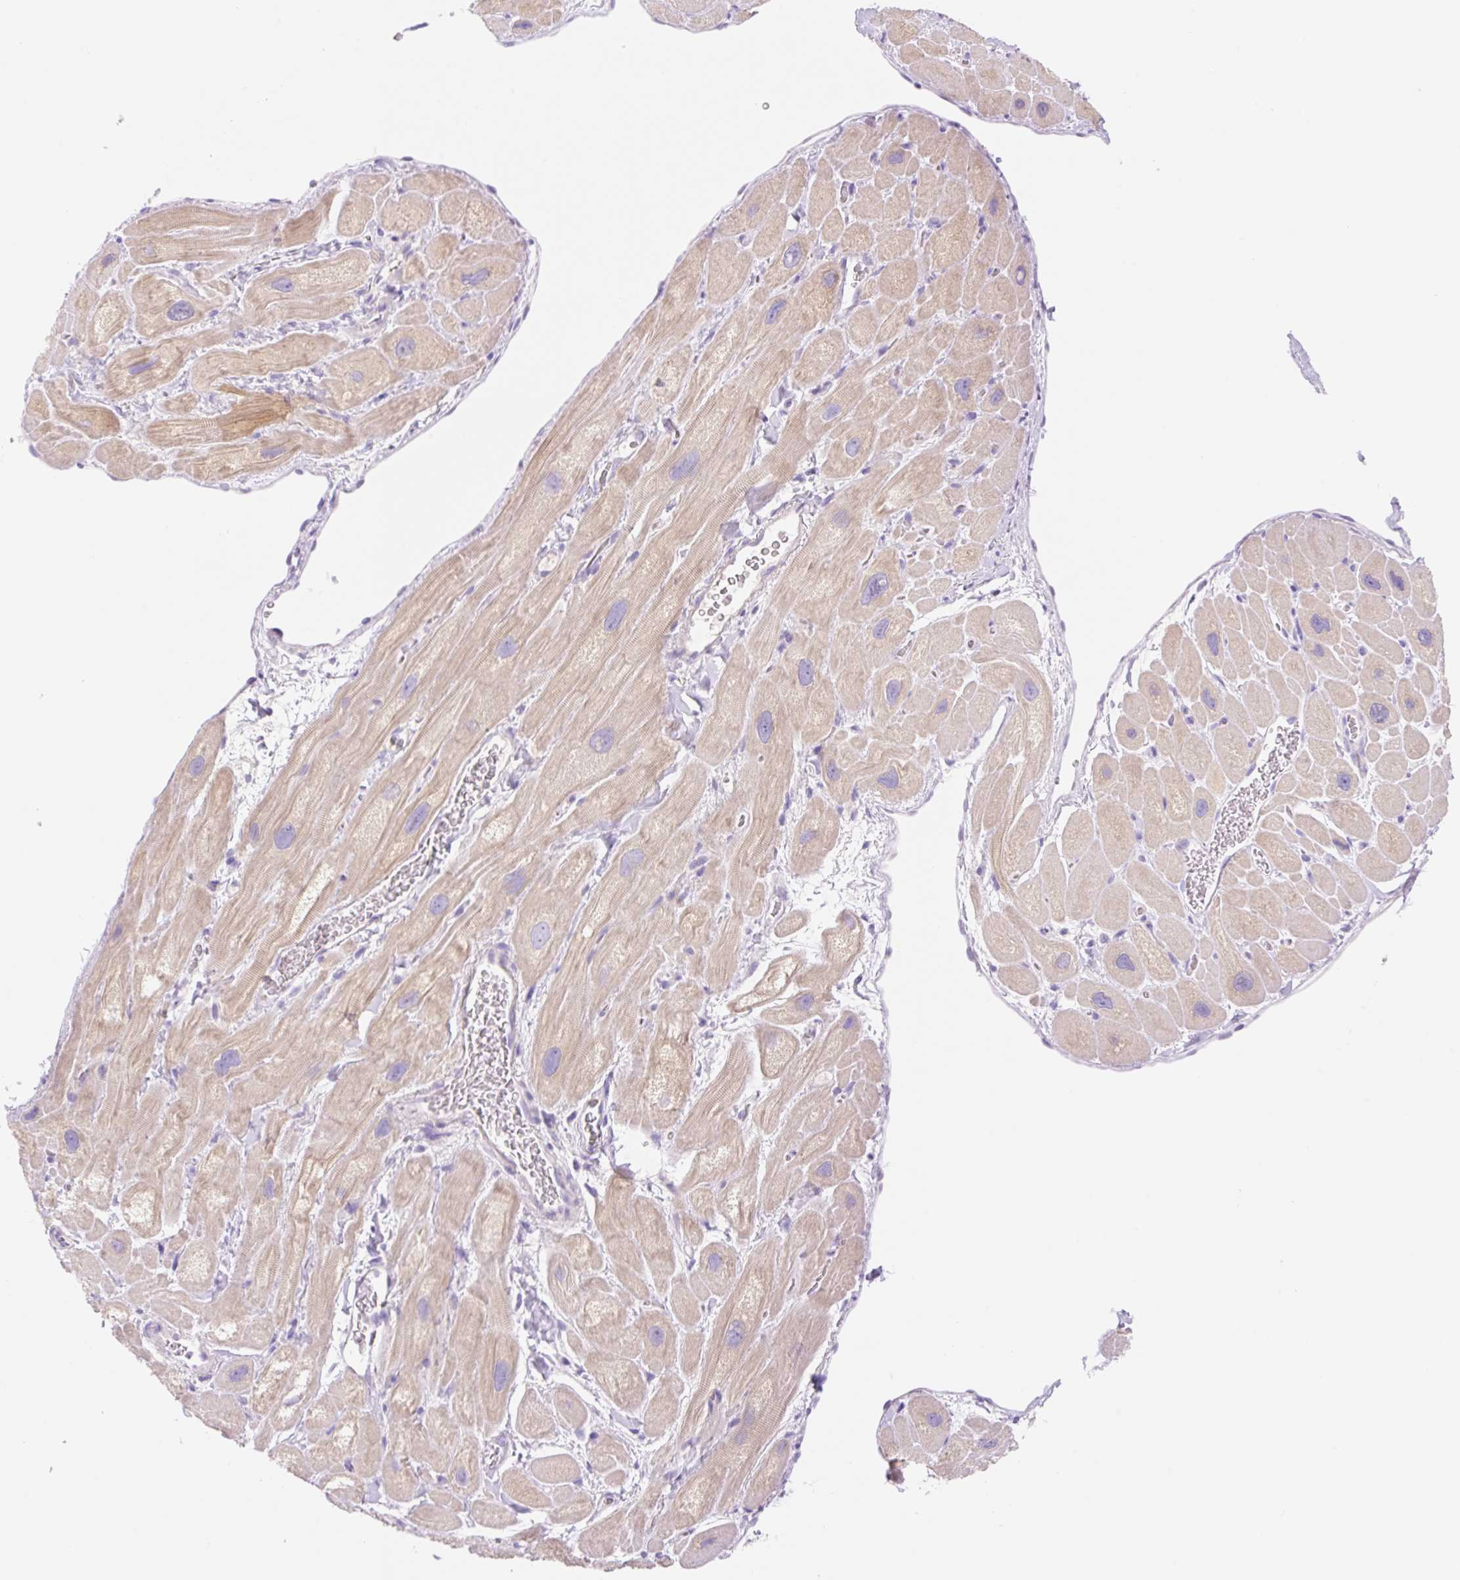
{"staining": {"intensity": "moderate", "quantity": ">75%", "location": "cytoplasmic/membranous"}, "tissue": "heart muscle", "cell_type": "Cardiomyocytes", "image_type": "normal", "snomed": [{"axis": "morphology", "description": "Normal tissue, NOS"}, {"axis": "topography", "description": "Heart"}], "caption": "This photomicrograph reveals unremarkable heart muscle stained with IHC to label a protein in brown. The cytoplasmic/membranous of cardiomyocytes show moderate positivity for the protein. Nuclei are counter-stained blue.", "gene": "DENND5A", "patient": {"sex": "male", "age": 49}}